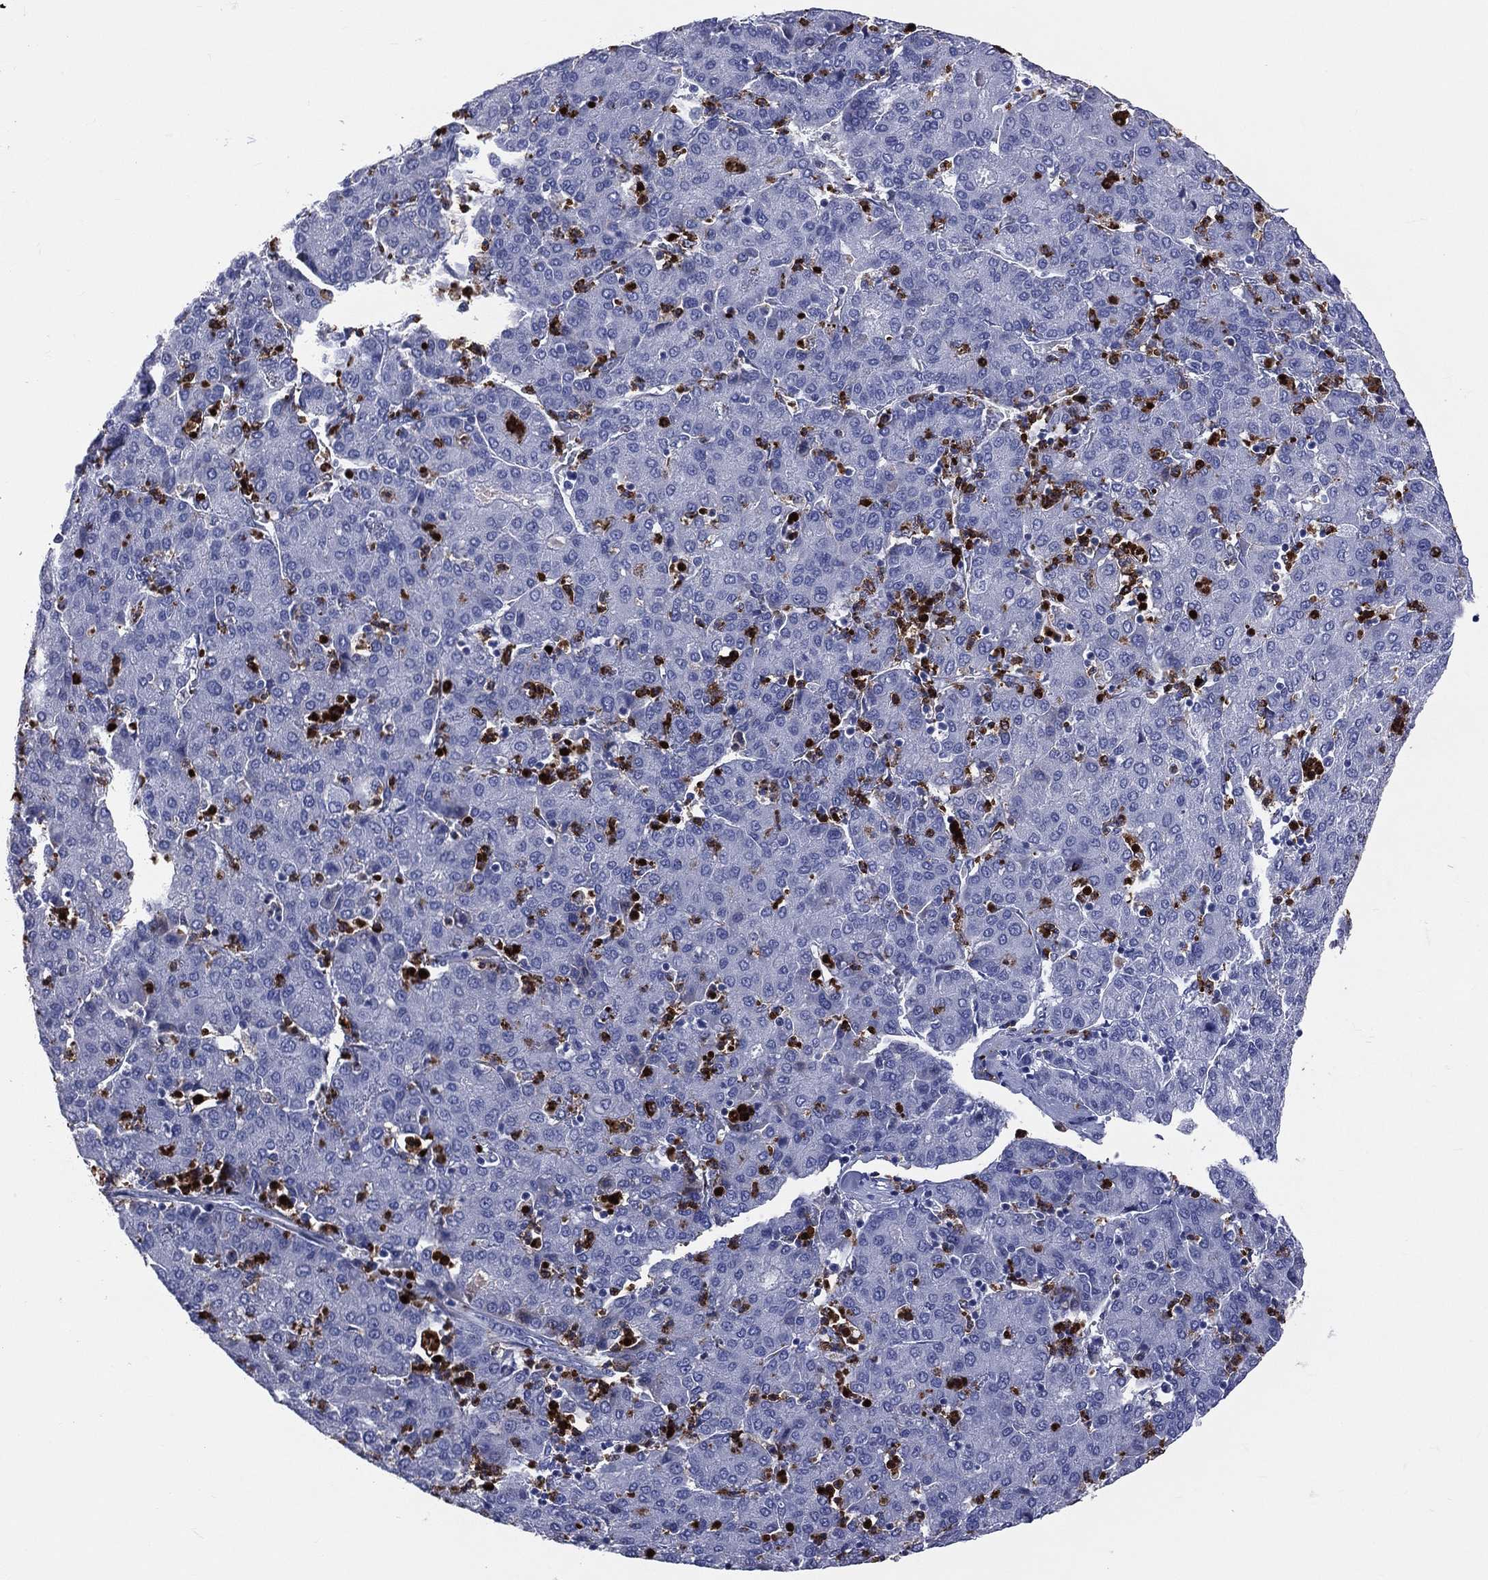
{"staining": {"intensity": "negative", "quantity": "none", "location": "none"}, "tissue": "liver cancer", "cell_type": "Tumor cells", "image_type": "cancer", "snomed": [{"axis": "morphology", "description": "Carcinoma, Hepatocellular, NOS"}, {"axis": "topography", "description": "Liver"}], "caption": "This is an immunohistochemistry photomicrograph of liver hepatocellular carcinoma. There is no expression in tumor cells.", "gene": "PGLYRP1", "patient": {"sex": "male", "age": 65}}